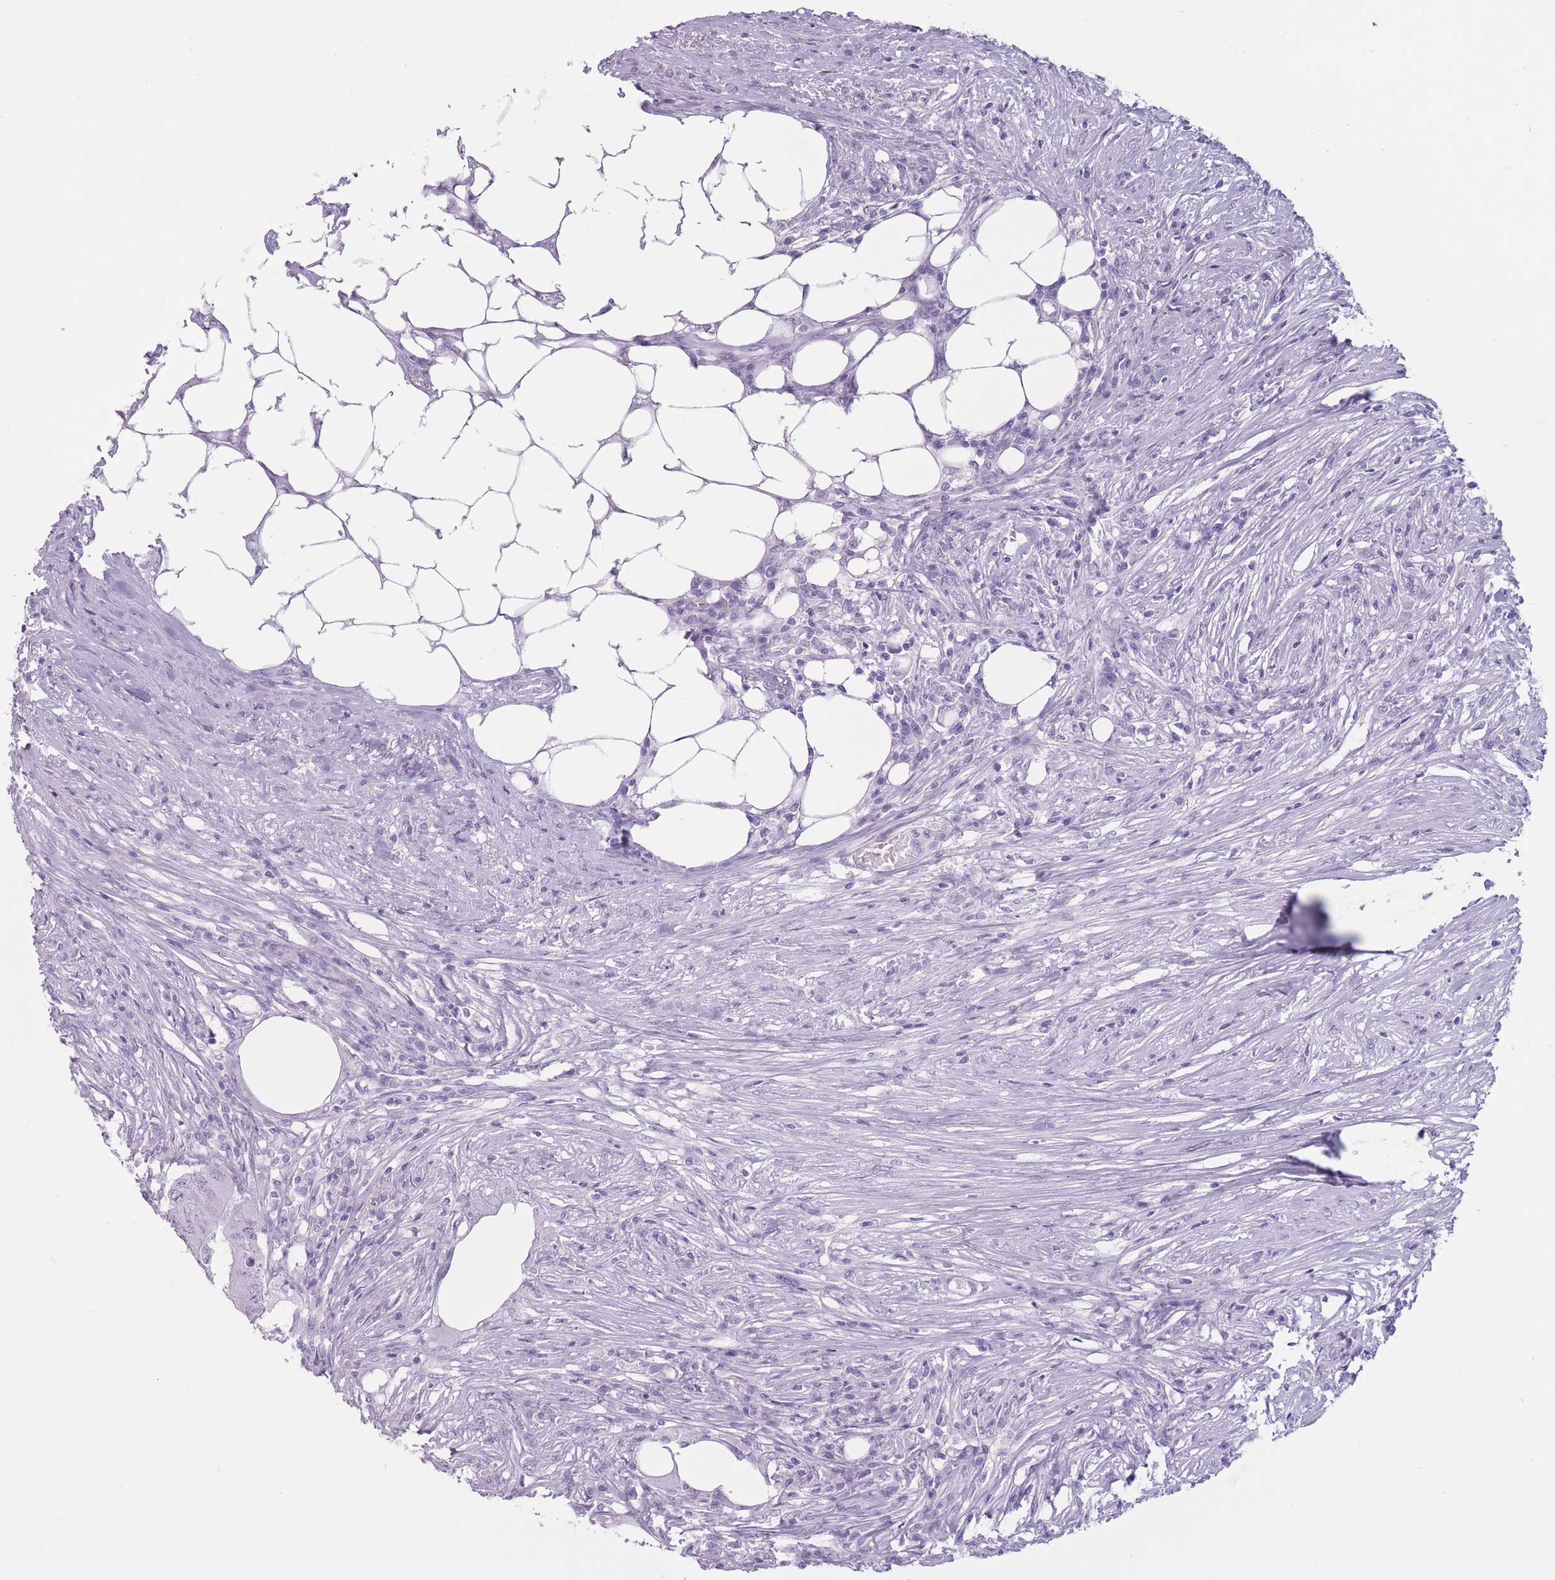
{"staining": {"intensity": "negative", "quantity": "none", "location": "none"}, "tissue": "colorectal cancer", "cell_type": "Tumor cells", "image_type": "cancer", "snomed": [{"axis": "morphology", "description": "Adenocarcinoma, NOS"}, {"axis": "topography", "description": "Colon"}], "caption": "Protein analysis of colorectal adenocarcinoma shows no significant positivity in tumor cells. The staining is performed using DAB brown chromogen with nuclei counter-stained in using hematoxylin.", "gene": "PNMA3", "patient": {"sex": "male", "age": 71}}